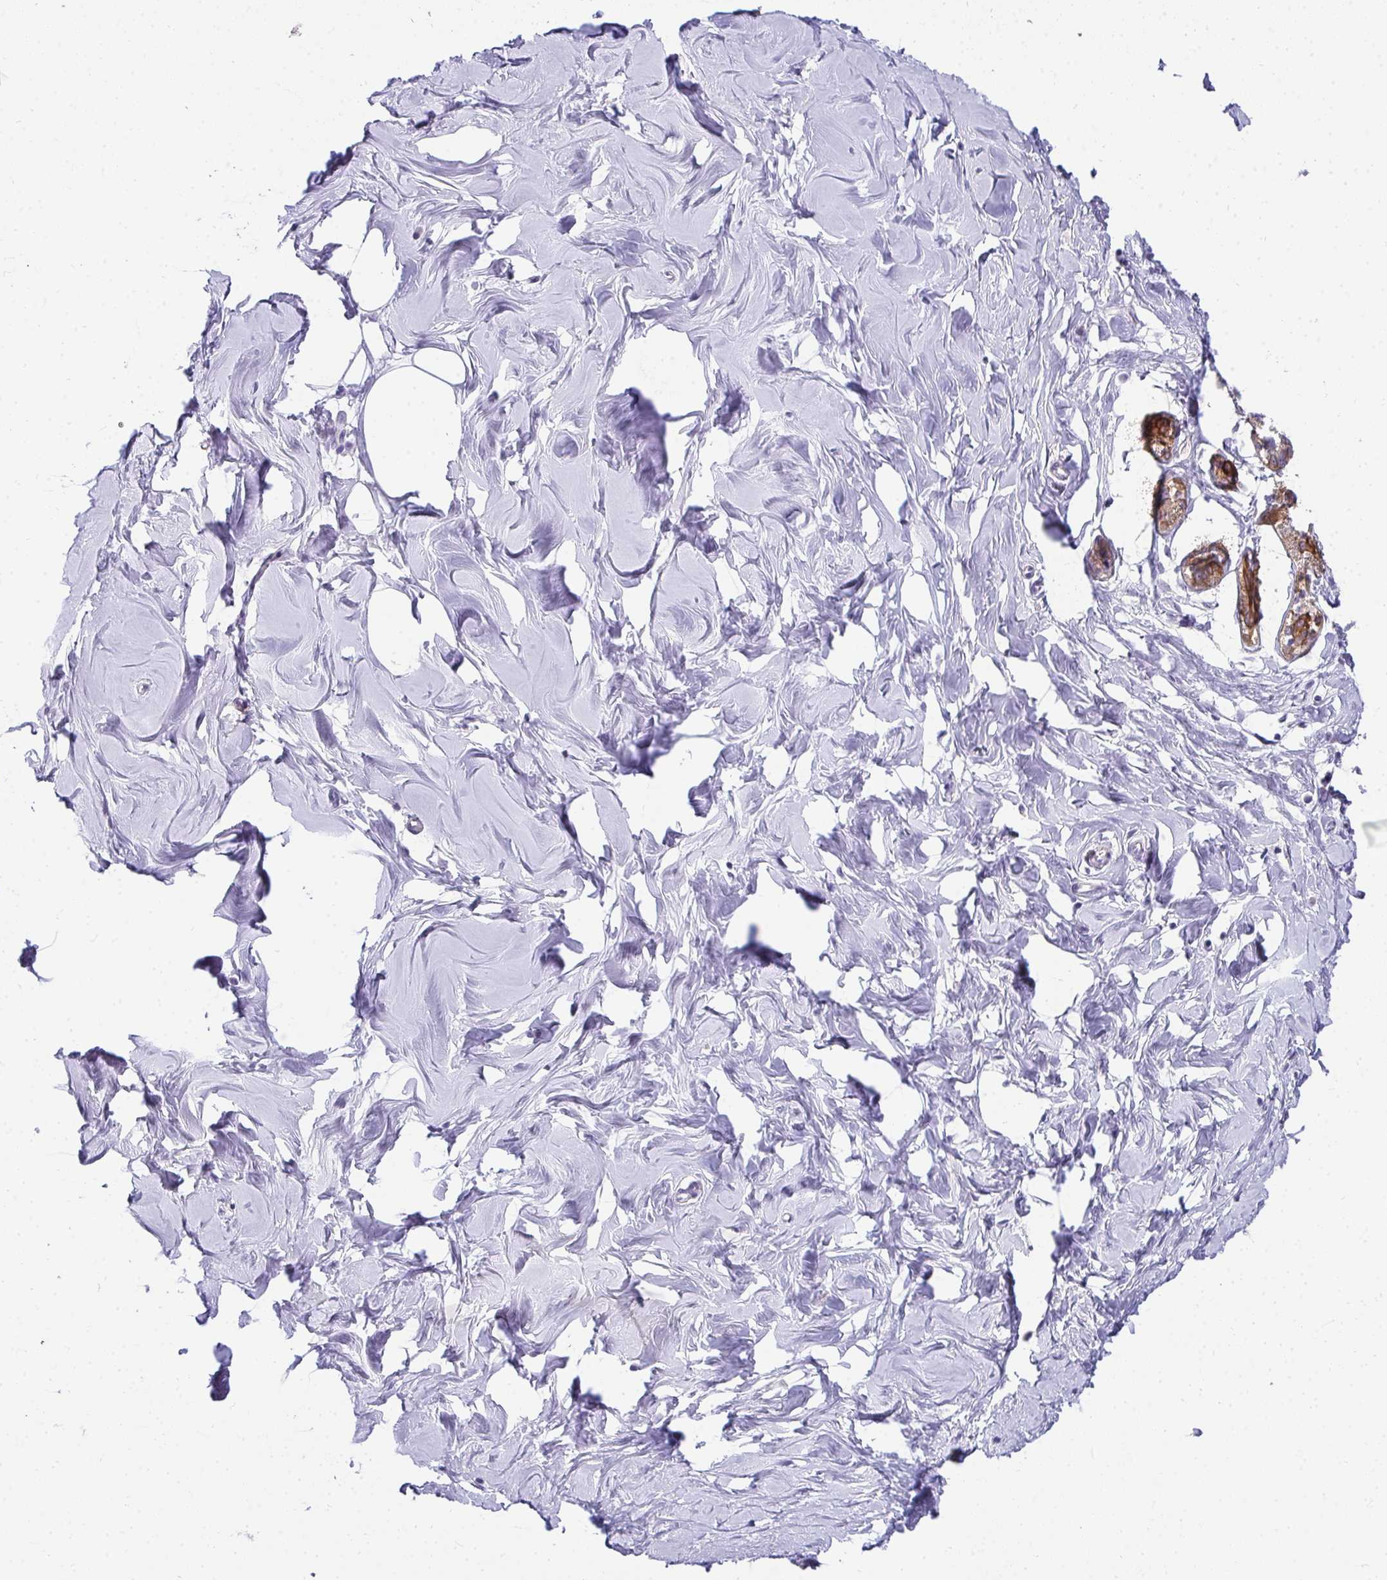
{"staining": {"intensity": "negative", "quantity": "none", "location": "none"}, "tissue": "breast", "cell_type": "Adipocytes", "image_type": "normal", "snomed": [{"axis": "morphology", "description": "Normal tissue, NOS"}, {"axis": "topography", "description": "Breast"}], "caption": "Immunohistochemistry (IHC) photomicrograph of normal breast: human breast stained with DAB demonstrates no significant protein expression in adipocytes.", "gene": "AK5", "patient": {"sex": "female", "age": 27}}